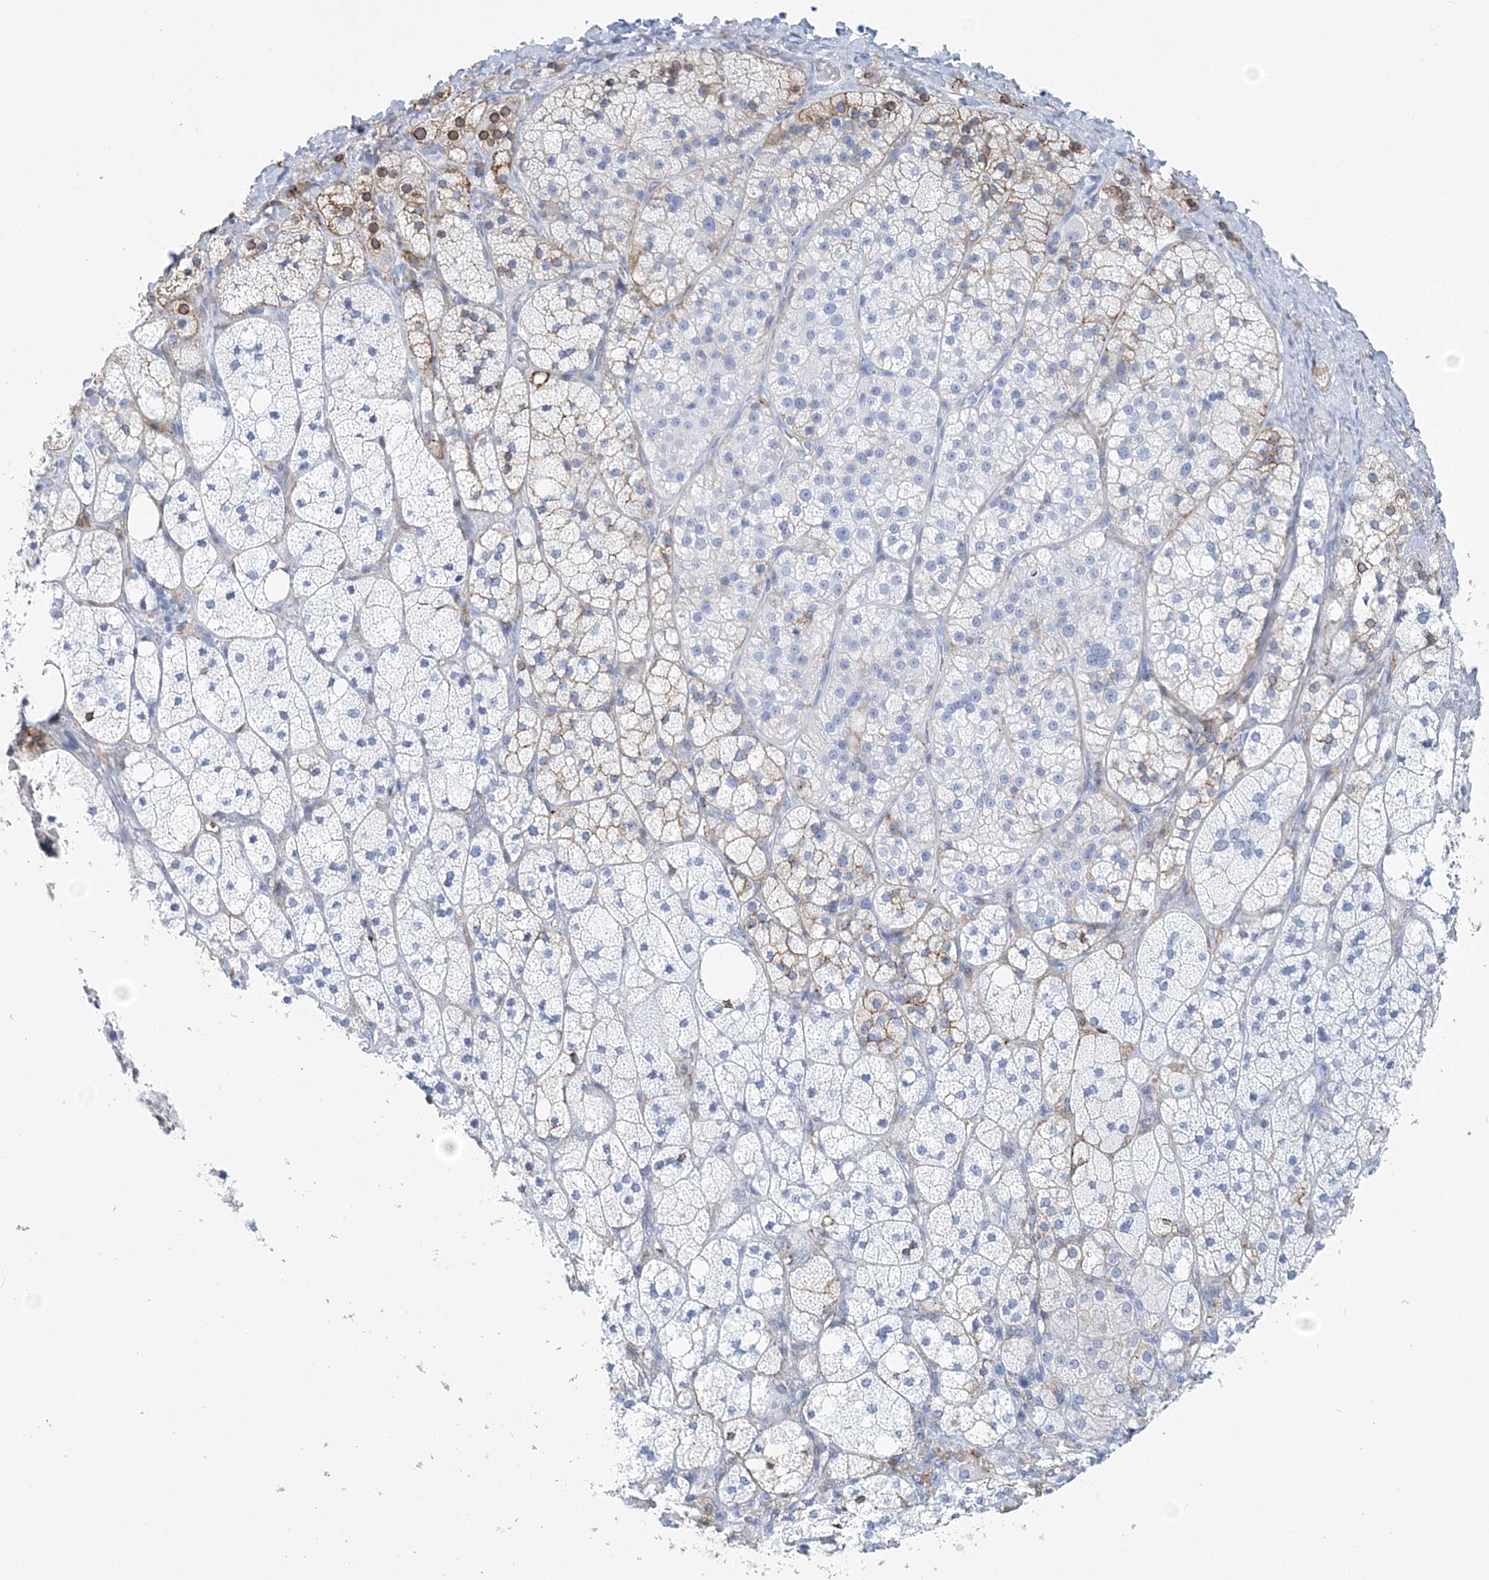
{"staining": {"intensity": "moderate", "quantity": "<25%", "location": "cytoplasmic/membranous"}, "tissue": "adrenal gland", "cell_type": "Glandular cells", "image_type": "normal", "snomed": [{"axis": "morphology", "description": "Normal tissue, NOS"}, {"axis": "topography", "description": "Adrenal gland"}], "caption": "Protein analysis of unremarkable adrenal gland shows moderate cytoplasmic/membranous staining in about <25% of glandular cells. Using DAB (3,3'-diaminobenzidine) (brown) and hematoxylin (blue) stains, captured at high magnification using brightfield microscopy.", "gene": "NKX6", "patient": {"sex": "male", "age": 61}}